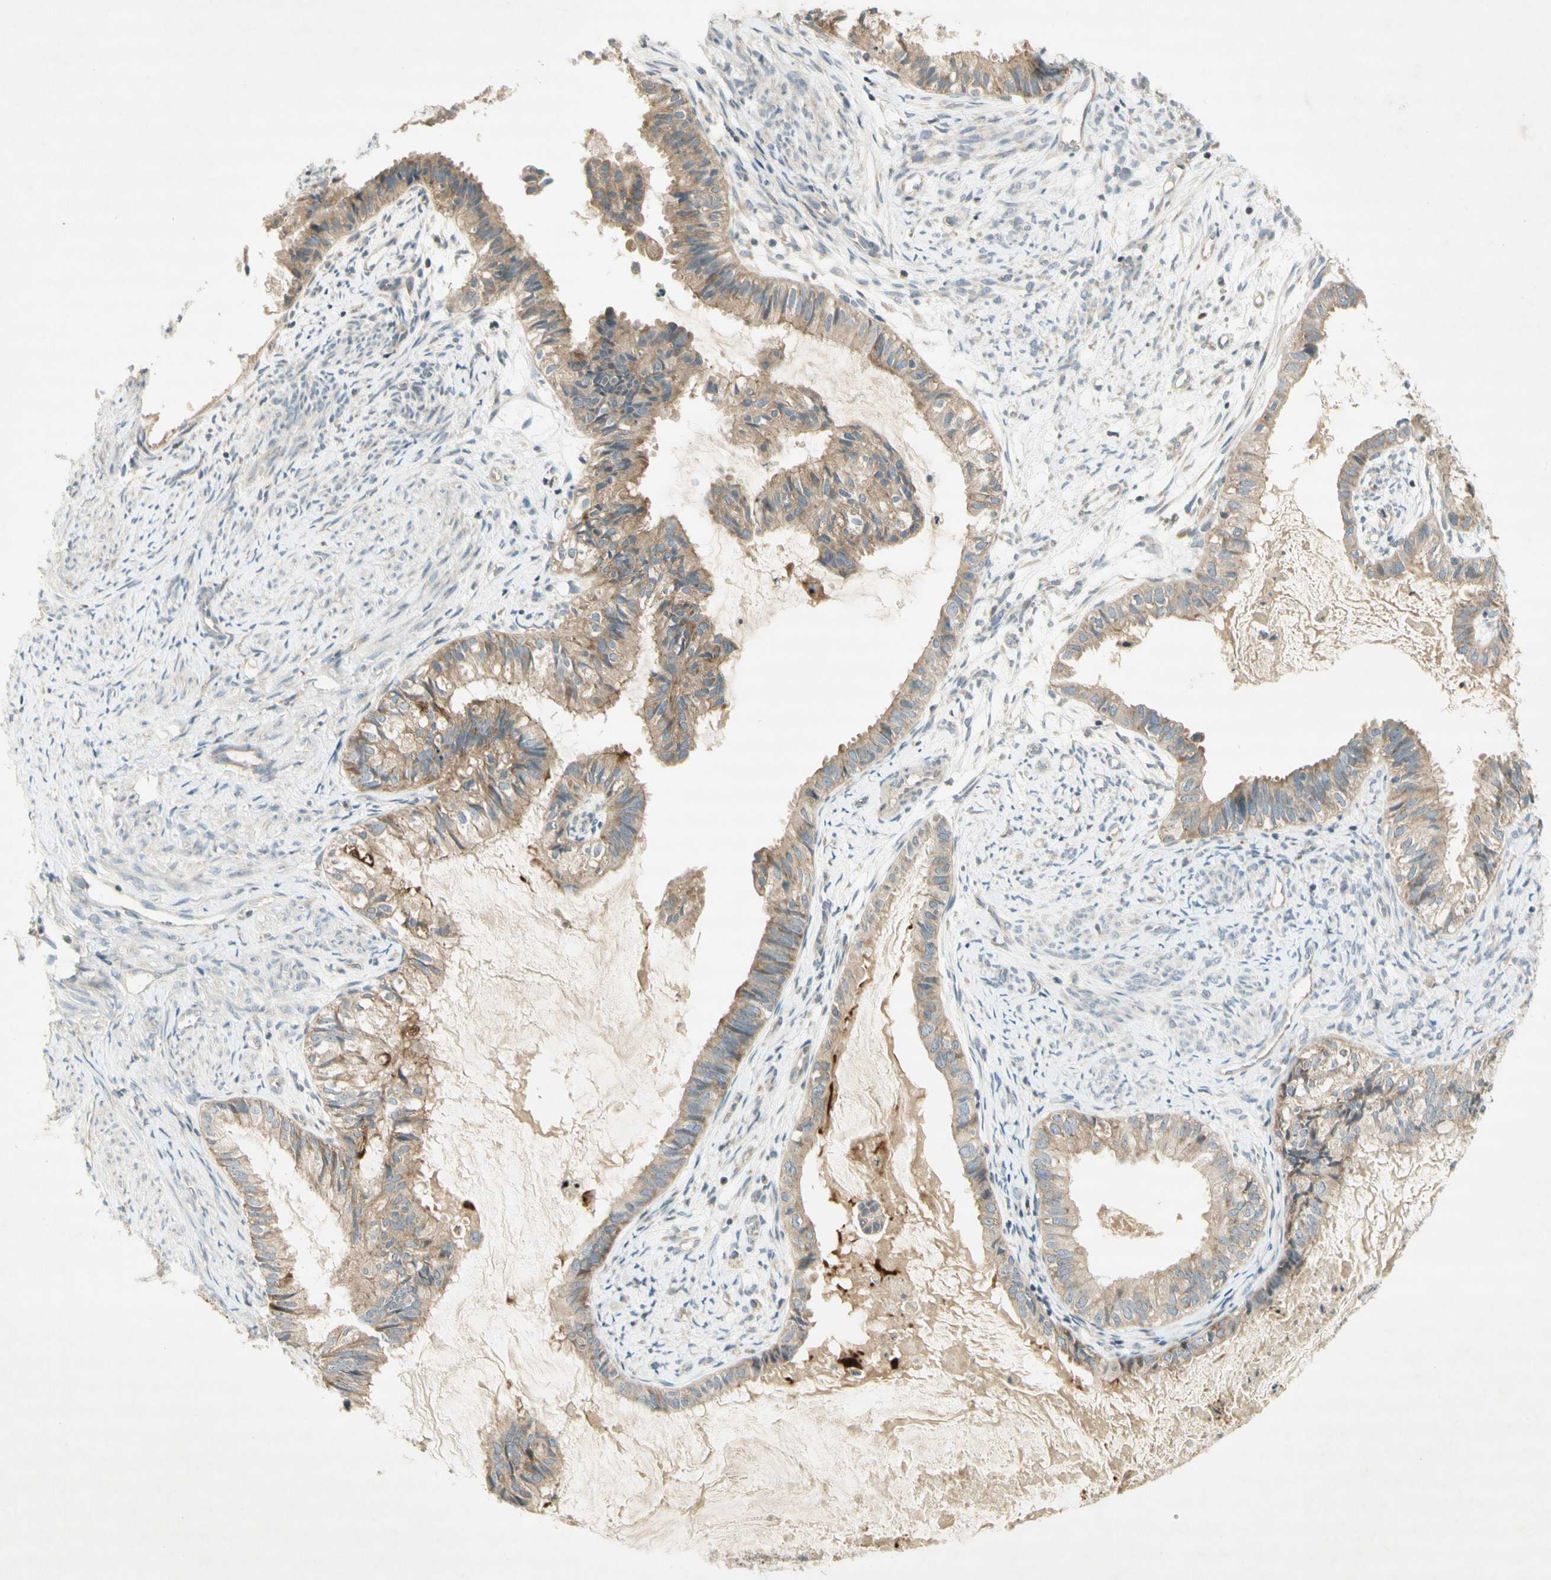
{"staining": {"intensity": "moderate", "quantity": "25%-75%", "location": "cytoplasmic/membranous"}, "tissue": "cervical cancer", "cell_type": "Tumor cells", "image_type": "cancer", "snomed": [{"axis": "morphology", "description": "Normal tissue, NOS"}, {"axis": "morphology", "description": "Adenocarcinoma, NOS"}, {"axis": "topography", "description": "Cervix"}, {"axis": "topography", "description": "Endometrium"}], "caption": "Human cervical cancer stained with a protein marker shows moderate staining in tumor cells.", "gene": "ETF1", "patient": {"sex": "female", "age": 86}}